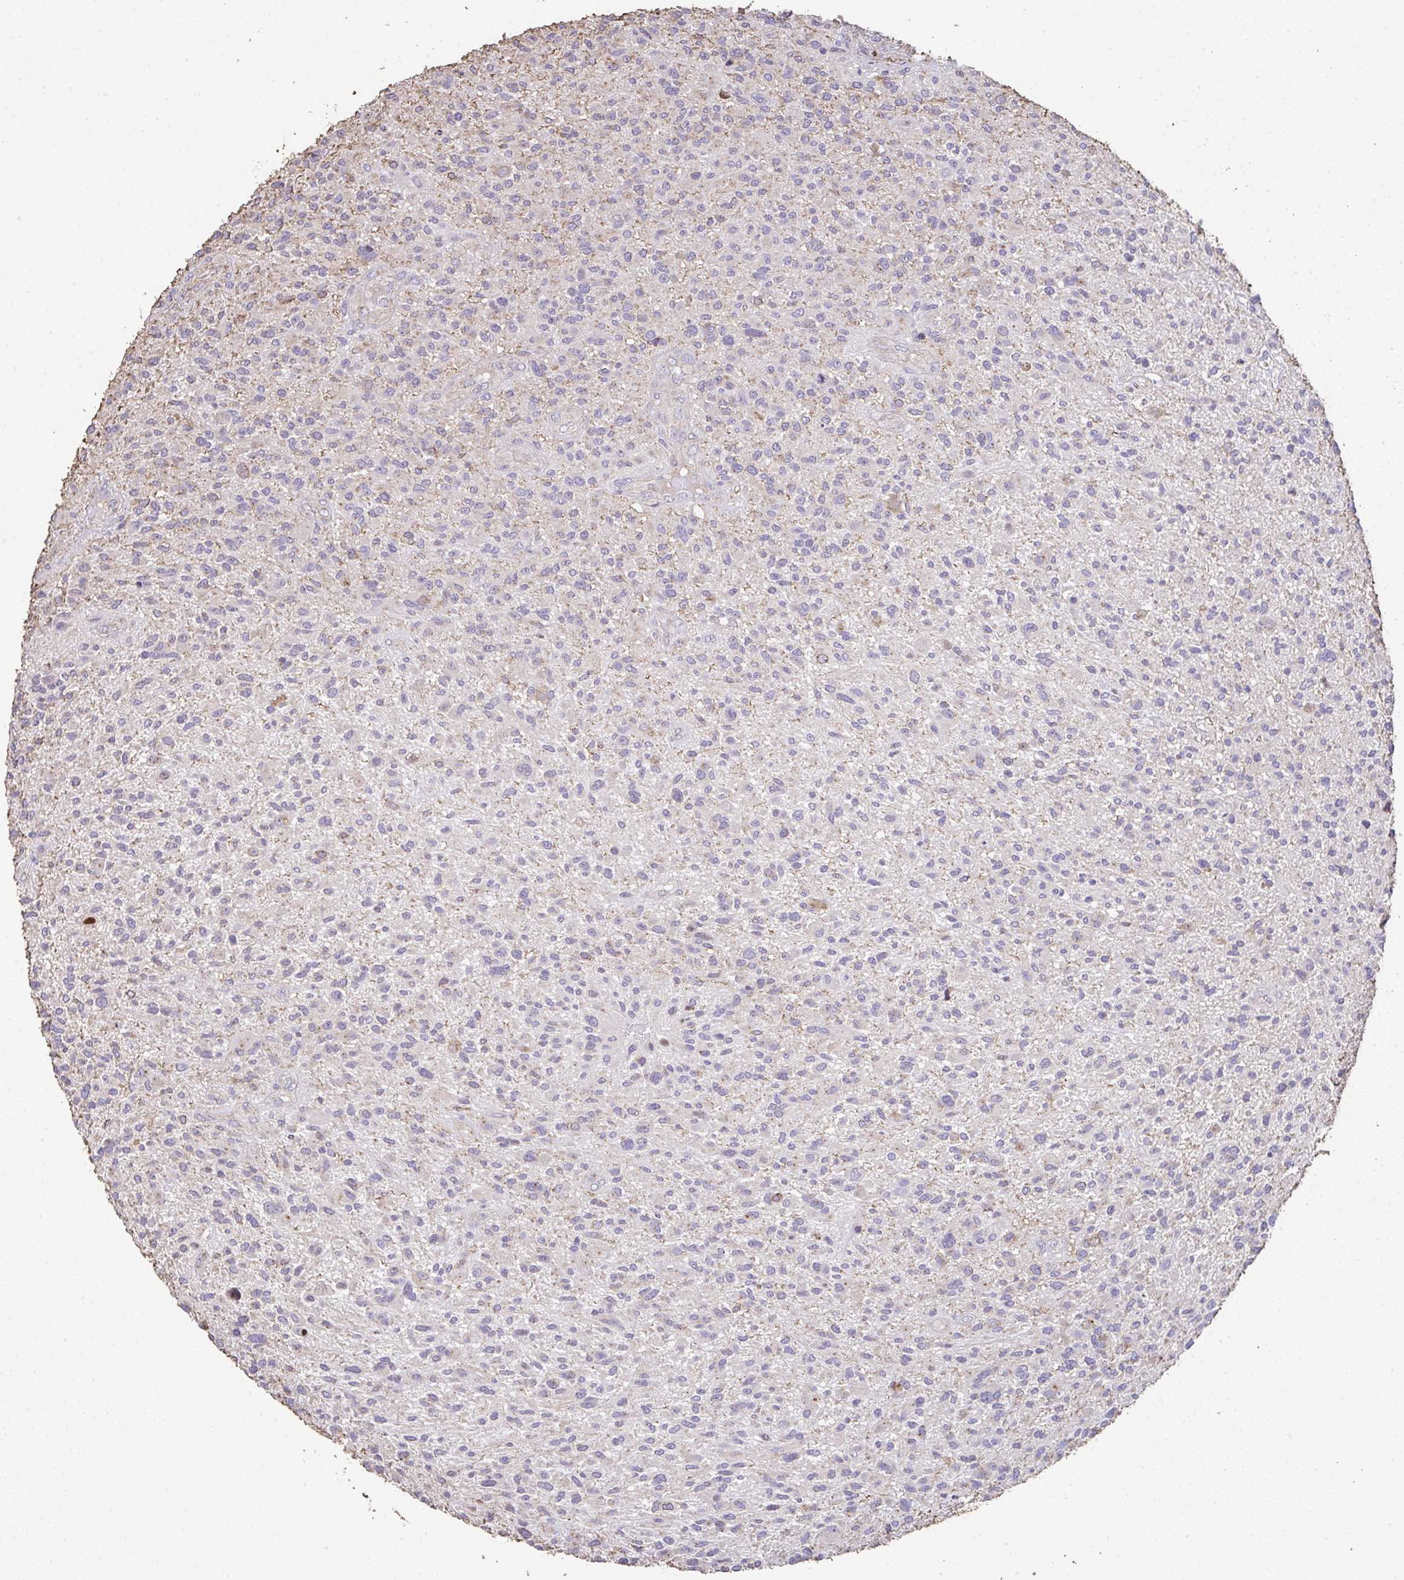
{"staining": {"intensity": "weak", "quantity": "<25%", "location": "cytoplasmic/membranous"}, "tissue": "glioma", "cell_type": "Tumor cells", "image_type": "cancer", "snomed": [{"axis": "morphology", "description": "Glioma, malignant, High grade"}, {"axis": "topography", "description": "Brain"}], "caption": "The image displays no significant expression in tumor cells of glioma. Nuclei are stained in blue.", "gene": "RUNDC3B", "patient": {"sex": "male", "age": 47}}